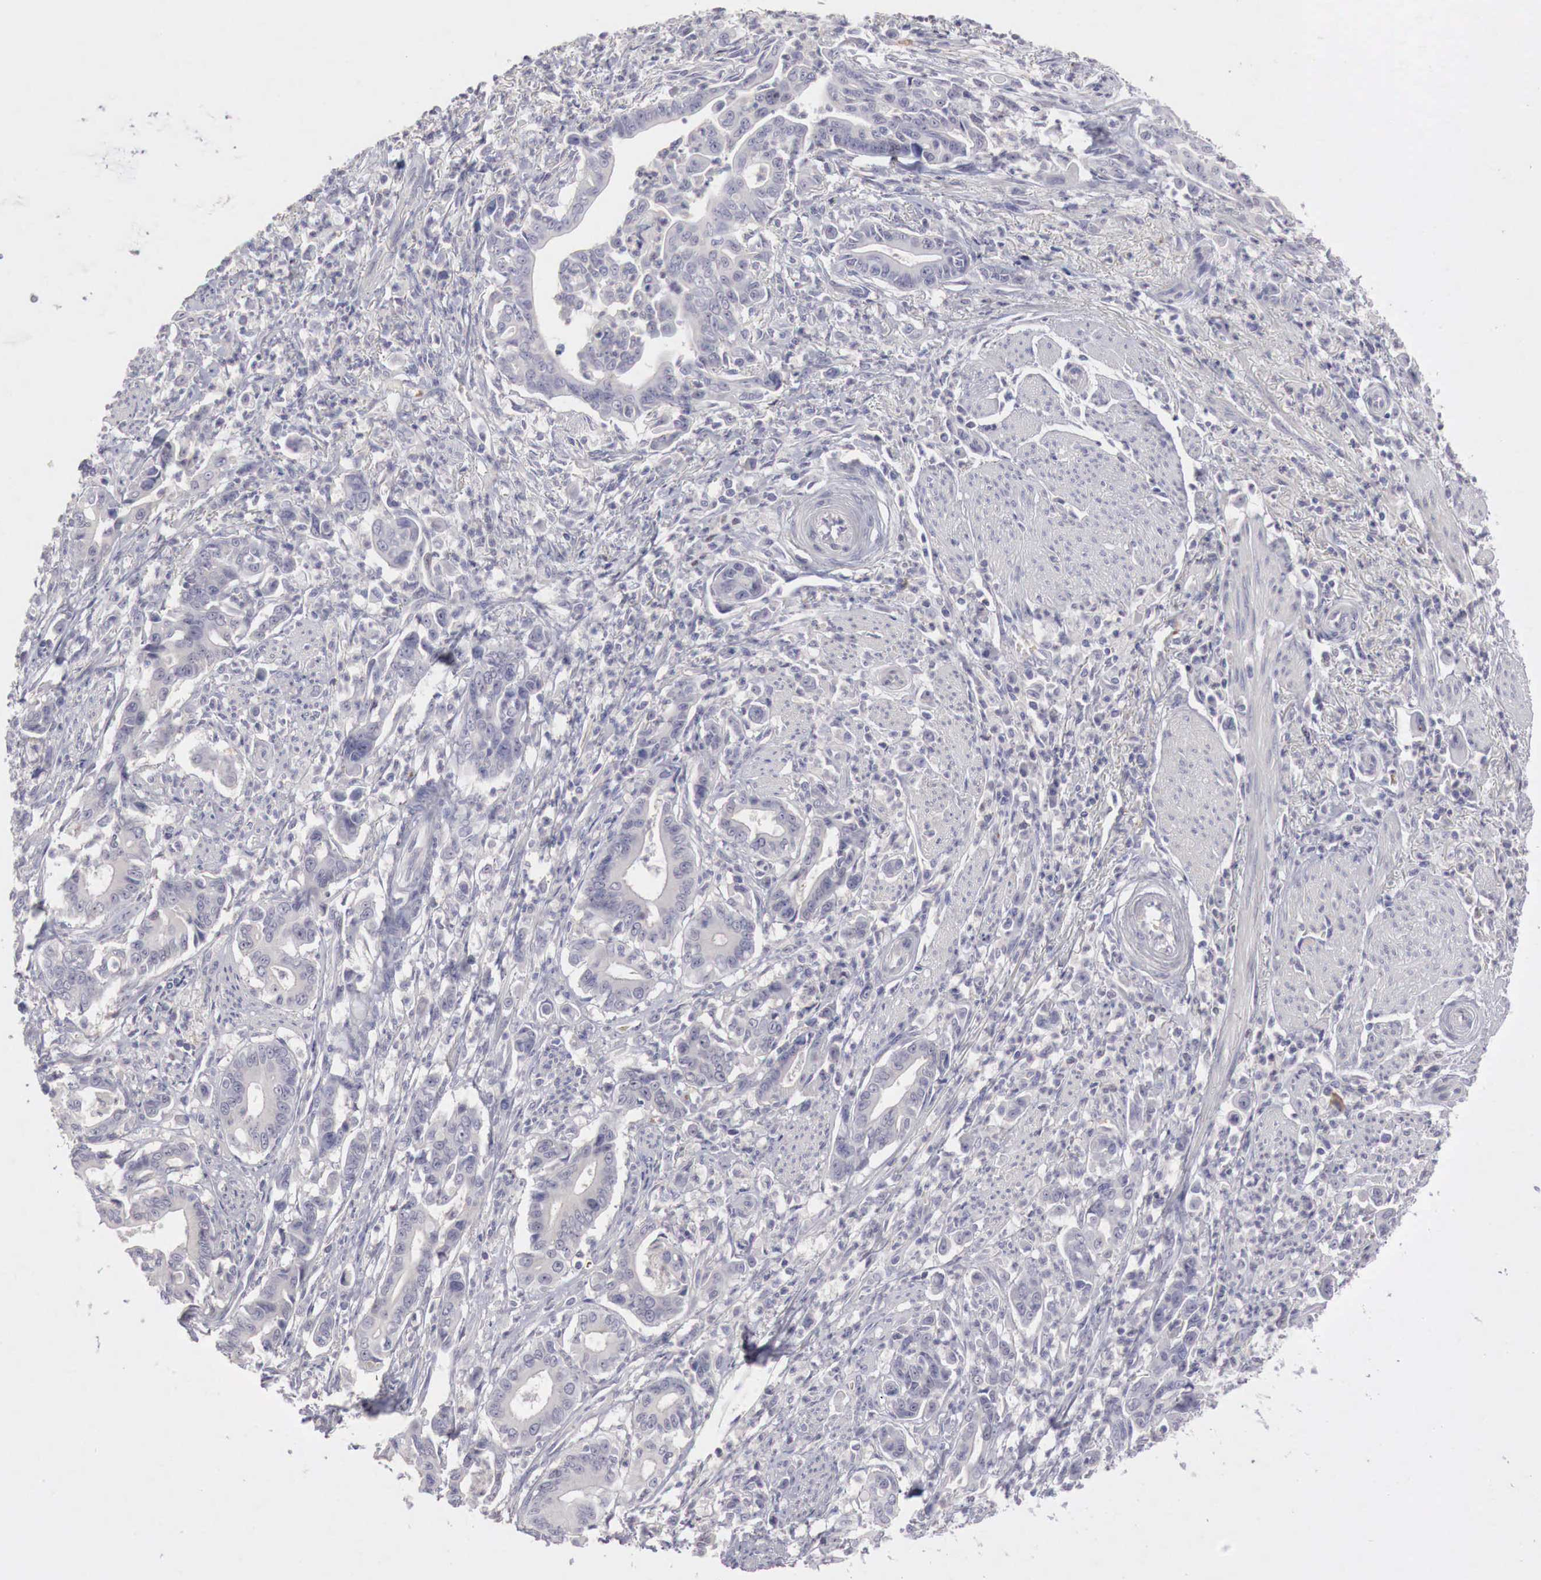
{"staining": {"intensity": "negative", "quantity": "none", "location": "none"}, "tissue": "stomach cancer", "cell_type": "Tumor cells", "image_type": "cancer", "snomed": [{"axis": "morphology", "description": "Adenocarcinoma, NOS"}, {"axis": "topography", "description": "Stomach"}], "caption": "Tumor cells show no significant positivity in adenocarcinoma (stomach).", "gene": "GATA1", "patient": {"sex": "female", "age": 76}}